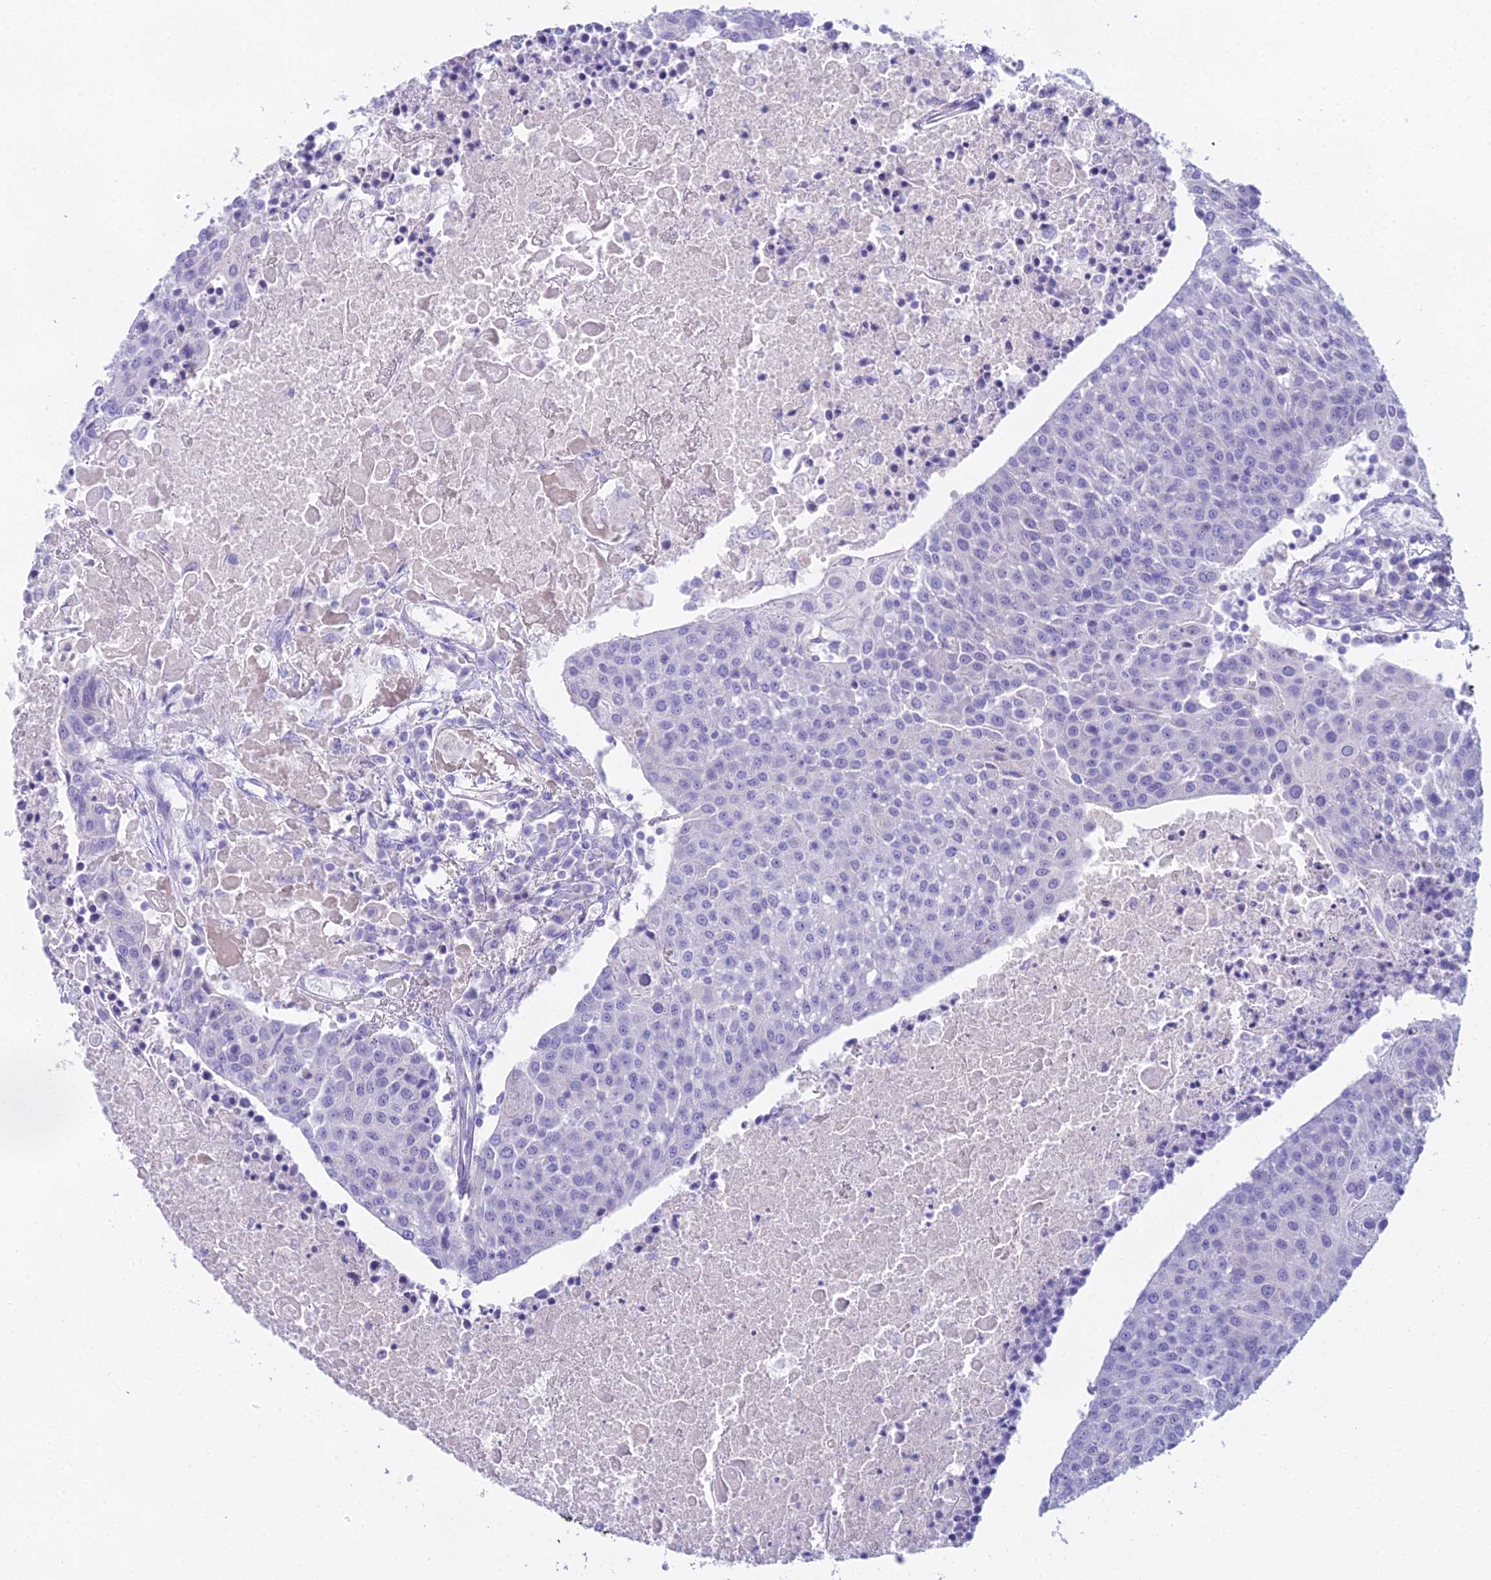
{"staining": {"intensity": "negative", "quantity": "none", "location": "none"}, "tissue": "urothelial cancer", "cell_type": "Tumor cells", "image_type": "cancer", "snomed": [{"axis": "morphology", "description": "Urothelial carcinoma, High grade"}, {"axis": "topography", "description": "Urinary bladder"}], "caption": "Tumor cells are negative for brown protein staining in urothelial cancer.", "gene": "UNC80", "patient": {"sex": "female", "age": 85}}